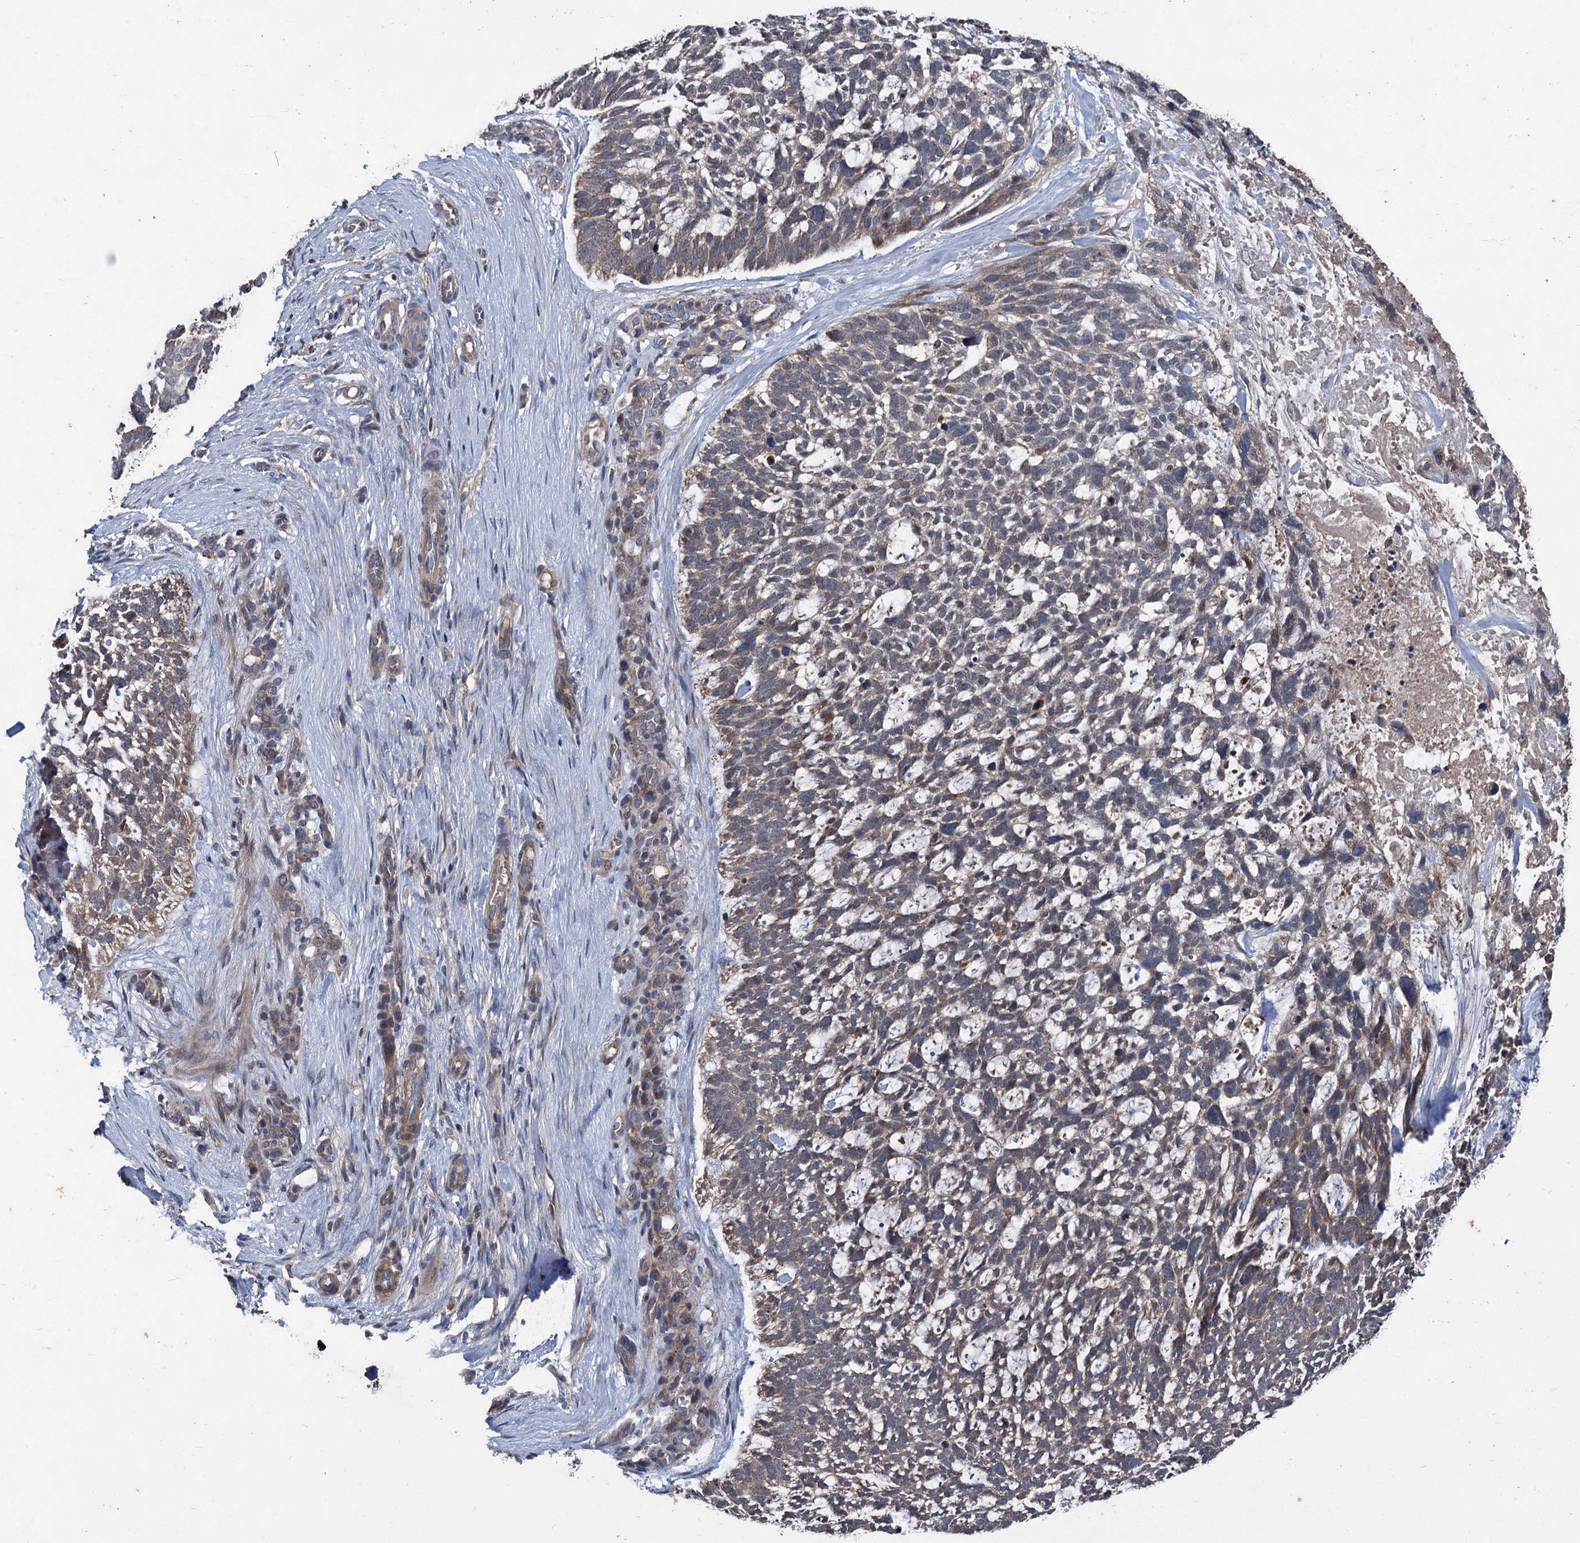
{"staining": {"intensity": "weak", "quantity": "25%-75%", "location": "cytoplasmic/membranous"}, "tissue": "skin cancer", "cell_type": "Tumor cells", "image_type": "cancer", "snomed": [{"axis": "morphology", "description": "Basal cell carcinoma"}, {"axis": "topography", "description": "Skin"}], "caption": "A brown stain shows weak cytoplasmic/membranous positivity of a protein in skin basal cell carcinoma tumor cells. The staining is performed using DAB brown chromogen to label protein expression. The nuclei are counter-stained blue using hematoxylin.", "gene": "OTUB1", "patient": {"sex": "male", "age": 88}}